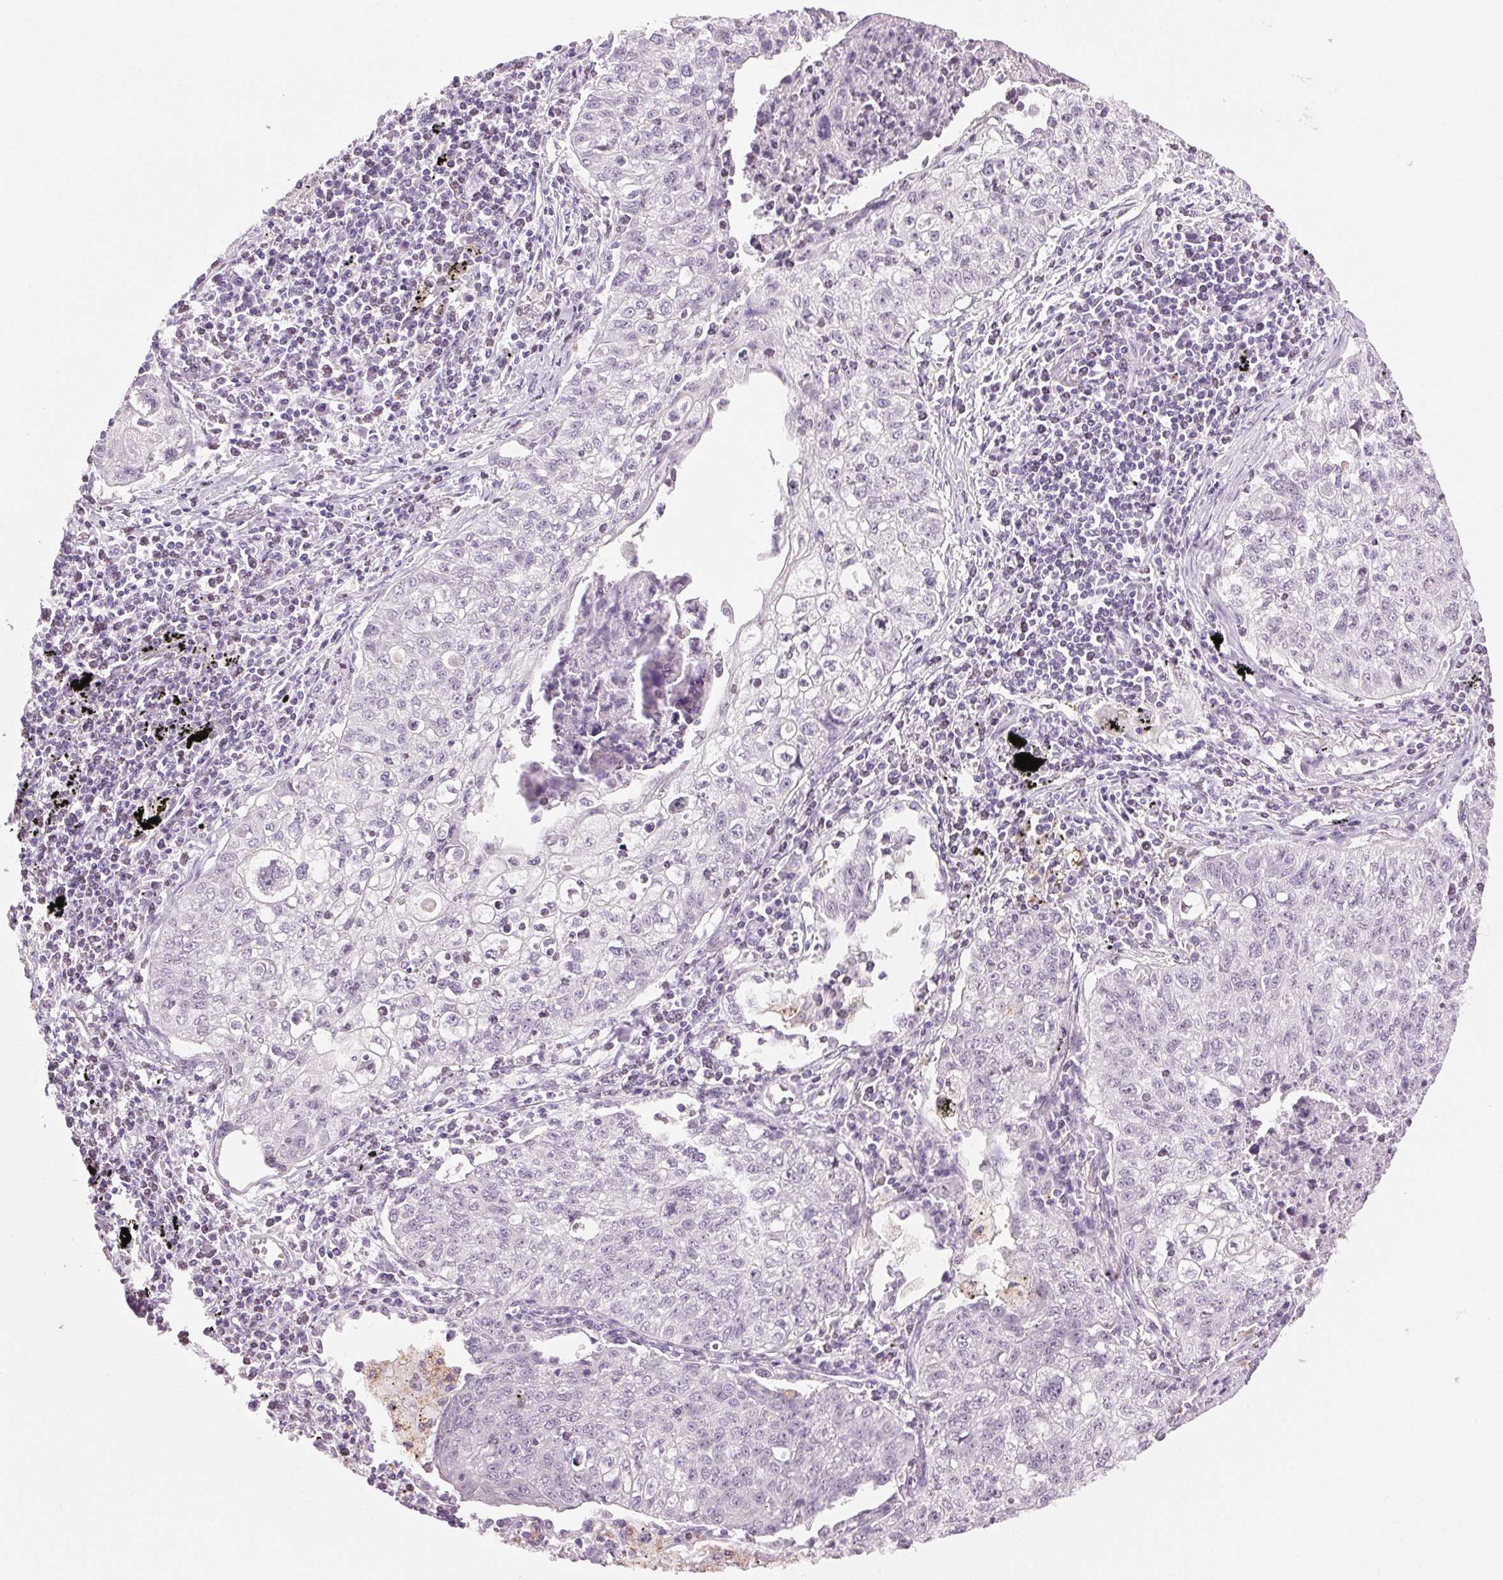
{"staining": {"intensity": "negative", "quantity": "none", "location": "none"}, "tissue": "lung cancer", "cell_type": "Tumor cells", "image_type": "cancer", "snomed": [{"axis": "morphology", "description": "Normal morphology"}, {"axis": "morphology", "description": "Aneuploidy"}, {"axis": "morphology", "description": "Squamous cell carcinoma, NOS"}, {"axis": "topography", "description": "Lymph node"}, {"axis": "topography", "description": "Lung"}], "caption": "DAB immunohistochemical staining of human lung cancer shows no significant expression in tumor cells.", "gene": "MPO", "patient": {"sex": "female", "age": 76}}